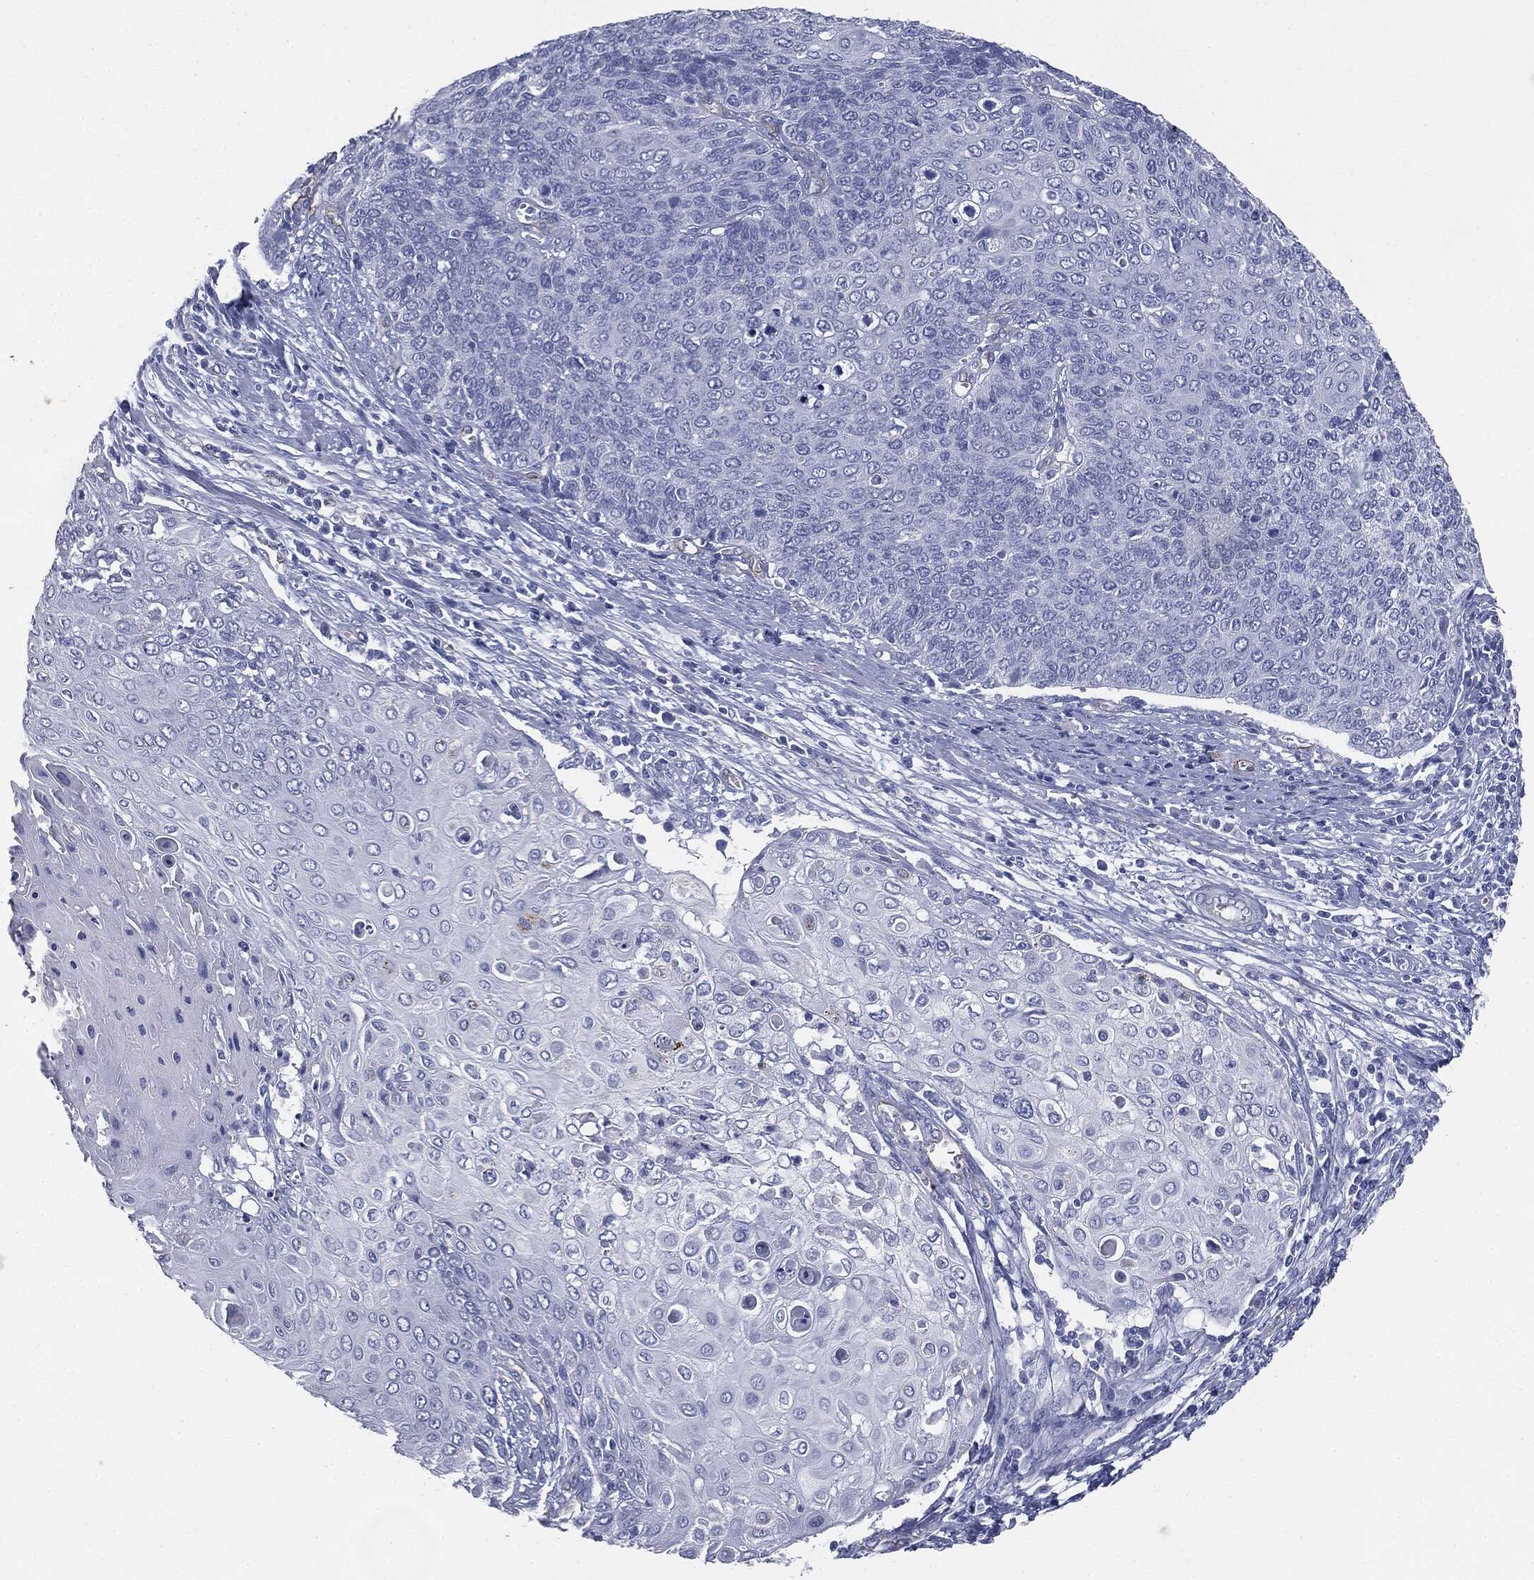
{"staining": {"intensity": "negative", "quantity": "none", "location": "none"}, "tissue": "cervical cancer", "cell_type": "Tumor cells", "image_type": "cancer", "snomed": [{"axis": "morphology", "description": "Squamous cell carcinoma, NOS"}, {"axis": "topography", "description": "Cervix"}], "caption": "A high-resolution photomicrograph shows immunohistochemistry (IHC) staining of cervical cancer, which displays no significant staining in tumor cells. (Brightfield microscopy of DAB IHC at high magnification).", "gene": "MUC5AC", "patient": {"sex": "female", "age": 39}}